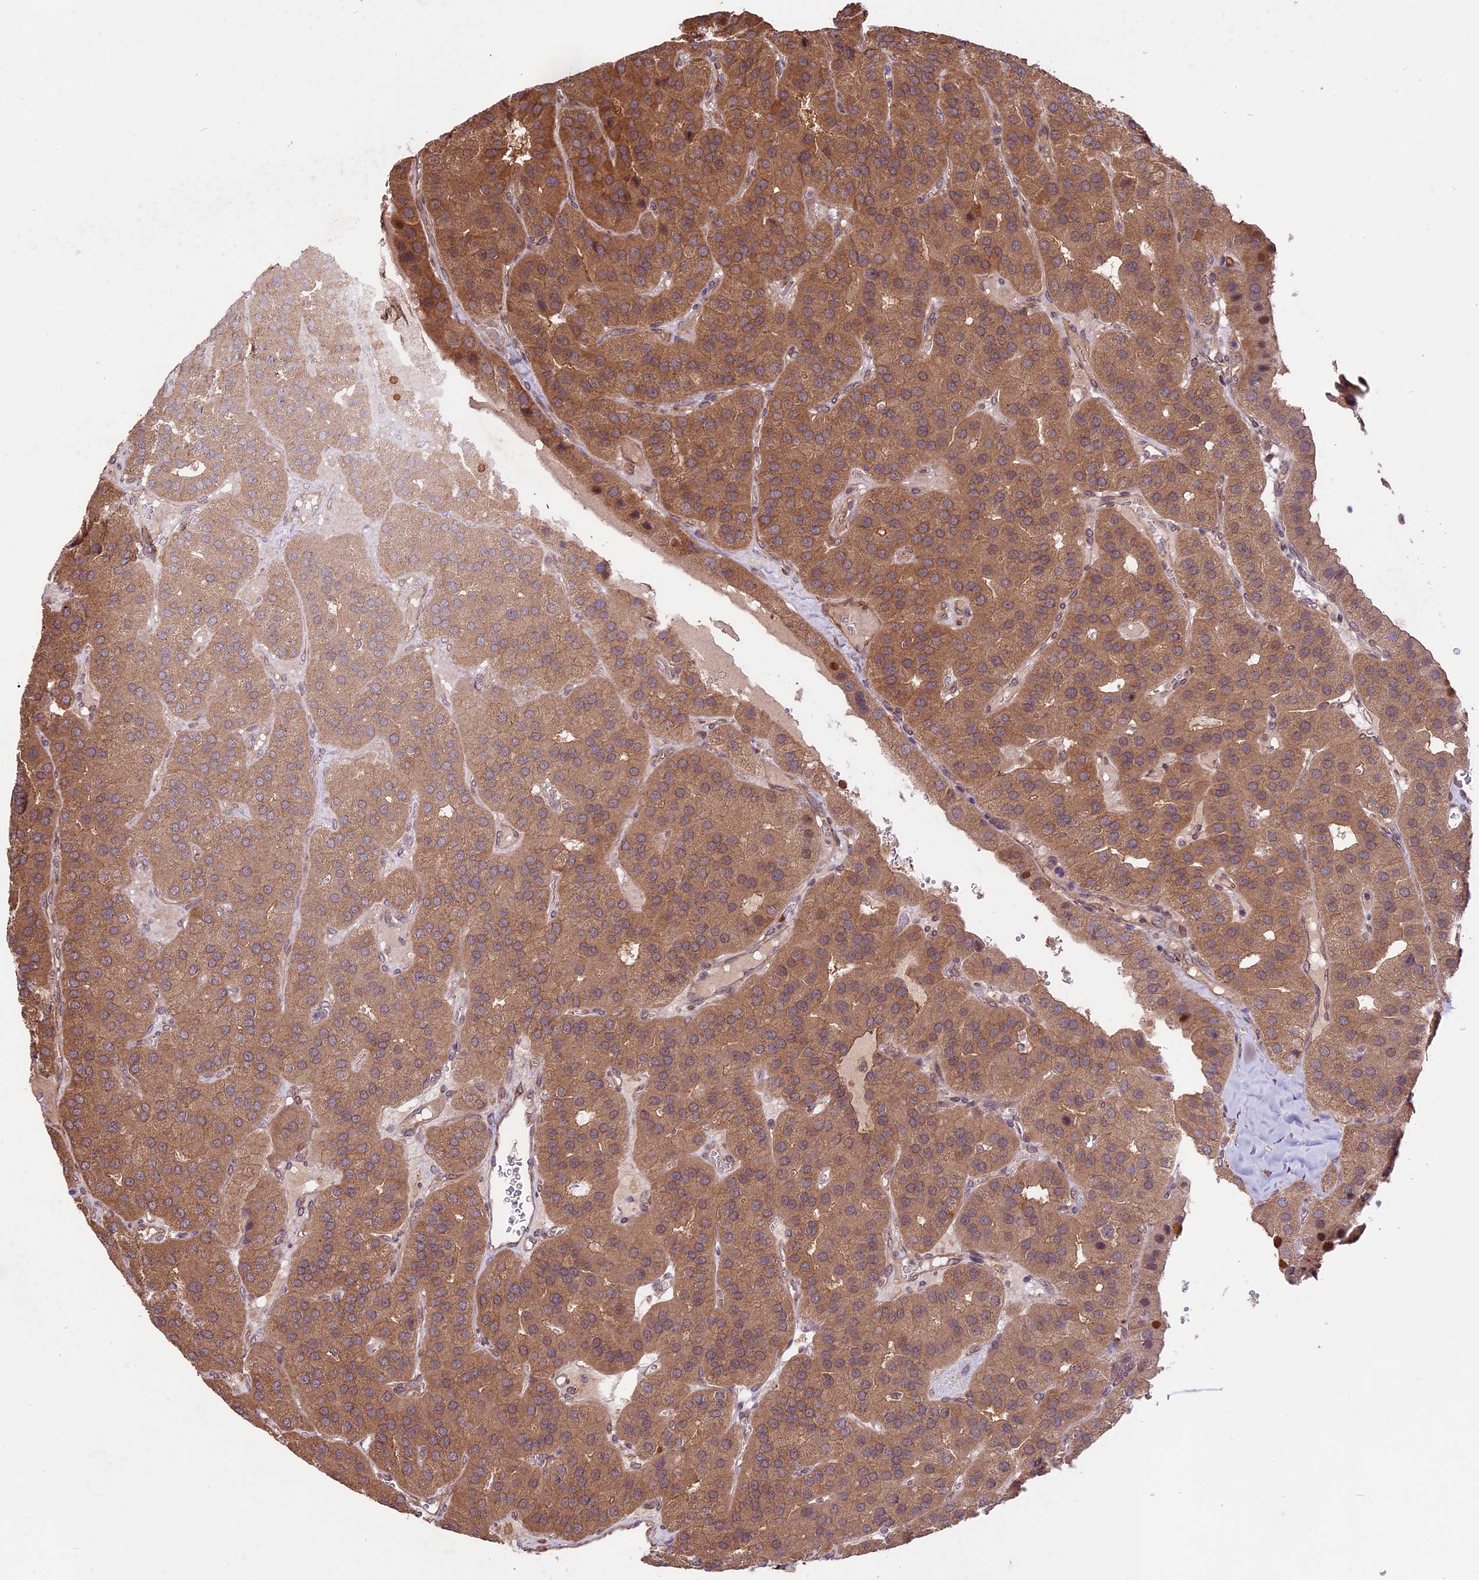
{"staining": {"intensity": "moderate", "quantity": ">75%", "location": "cytoplasmic/membranous"}, "tissue": "parathyroid gland", "cell_type": "Glandular cells", "image_type": "normal", "snomed": [{"axis": "morphology", "description": "Normal tissue, NOS"}, {"axis": "morphology", "description": "Adenoma, NOS"}, {"axis": "topography", "description": "Parathyroid gland"}], "caption": "DAB (3,3'-diaminobenzidine) immunohistochemical staining of benign human parathyroid gland shows moderate cytoplasmic/membranous protein expression in approximately >75% of glandular cells. The protein of interest is stained brown, and the nuclei are stained in blue (DAB (3,3'-diaminobenzidine) IHC with brightfield microscopy, high magnification).", "gene": "HDAC5", "patient": {"sex": "female", "age": 86}}